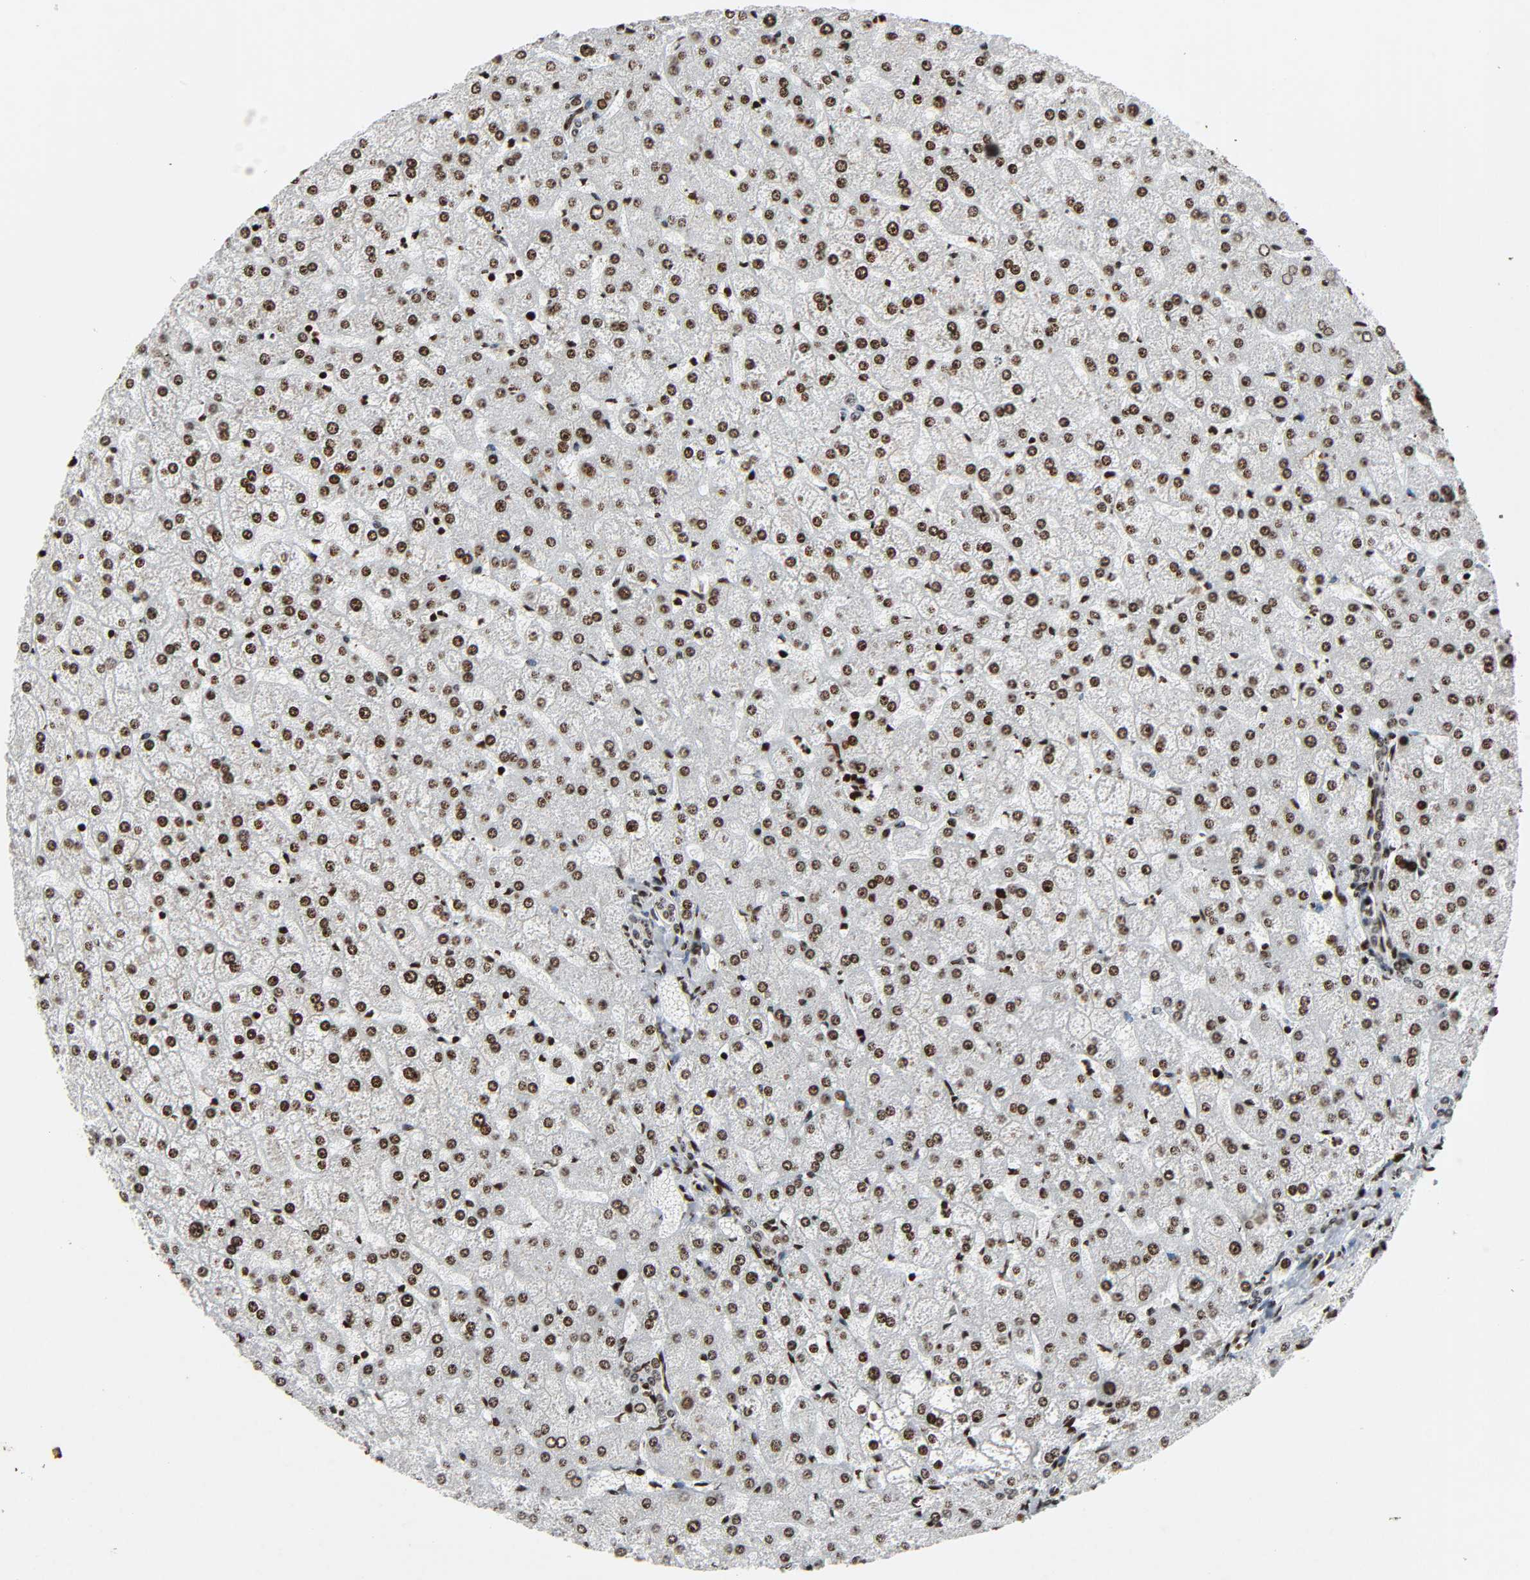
{"staining": {"intensity": "moderate", "quantity": ">75%", "location": "nuclear"}, "tissue": "liver", "cell_type": "Cholangiocytes", "image_type": "normal", "snomed": [{"axis": "morphology", "description": "Normal tissue, NOS"}, {"axis": "topography", "description": "Liver"}], "caption": "Moderate nuclear protein expression is seen in about >75% of cholangiocytes in liver.", "gene": "RXRA", "patient": {"sex": "female", "age": 32}}